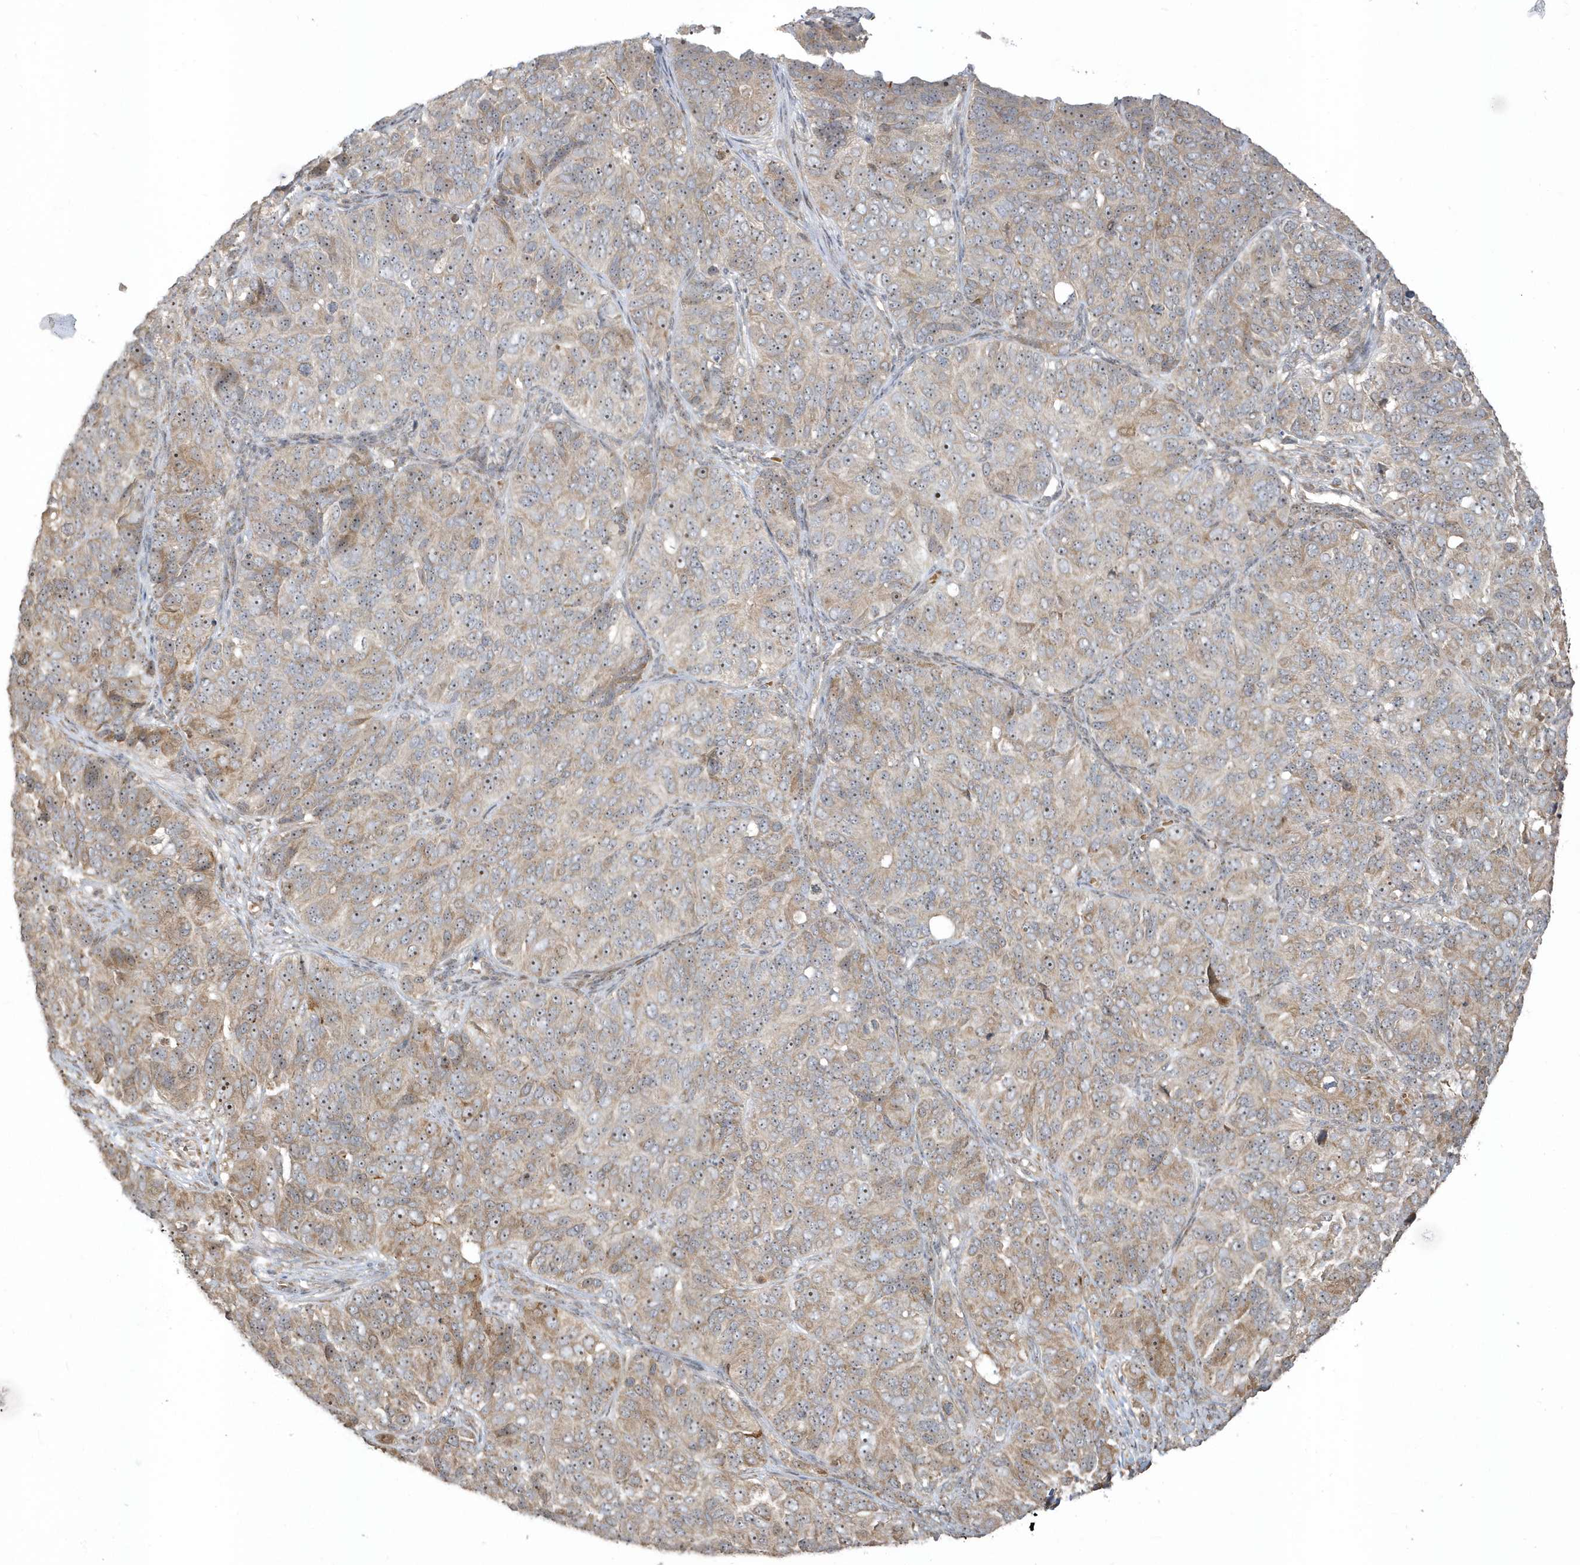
{"staining": {"intensity": "weak", "quantity": "25%-75%", "location": "cytoplasmic/membranous"}, "tissue": "ovarian cancer", "cell_type": "Tumor cells", "image_type": "cancer", "snomed": [{"axis": "morphology", "description": "Carcinoma, endometroid"}, {"axis": "topography", "description": "Ovary"}], "caption": "Immunohistochemical staining of human endometroid carcinoma (ovarian) reveals weak cytoplasmic/membranous protein staining in about 25%-75% of tumor cells.", "gene": "ECM2", "patient": {"sex": "female", "age": 51}}